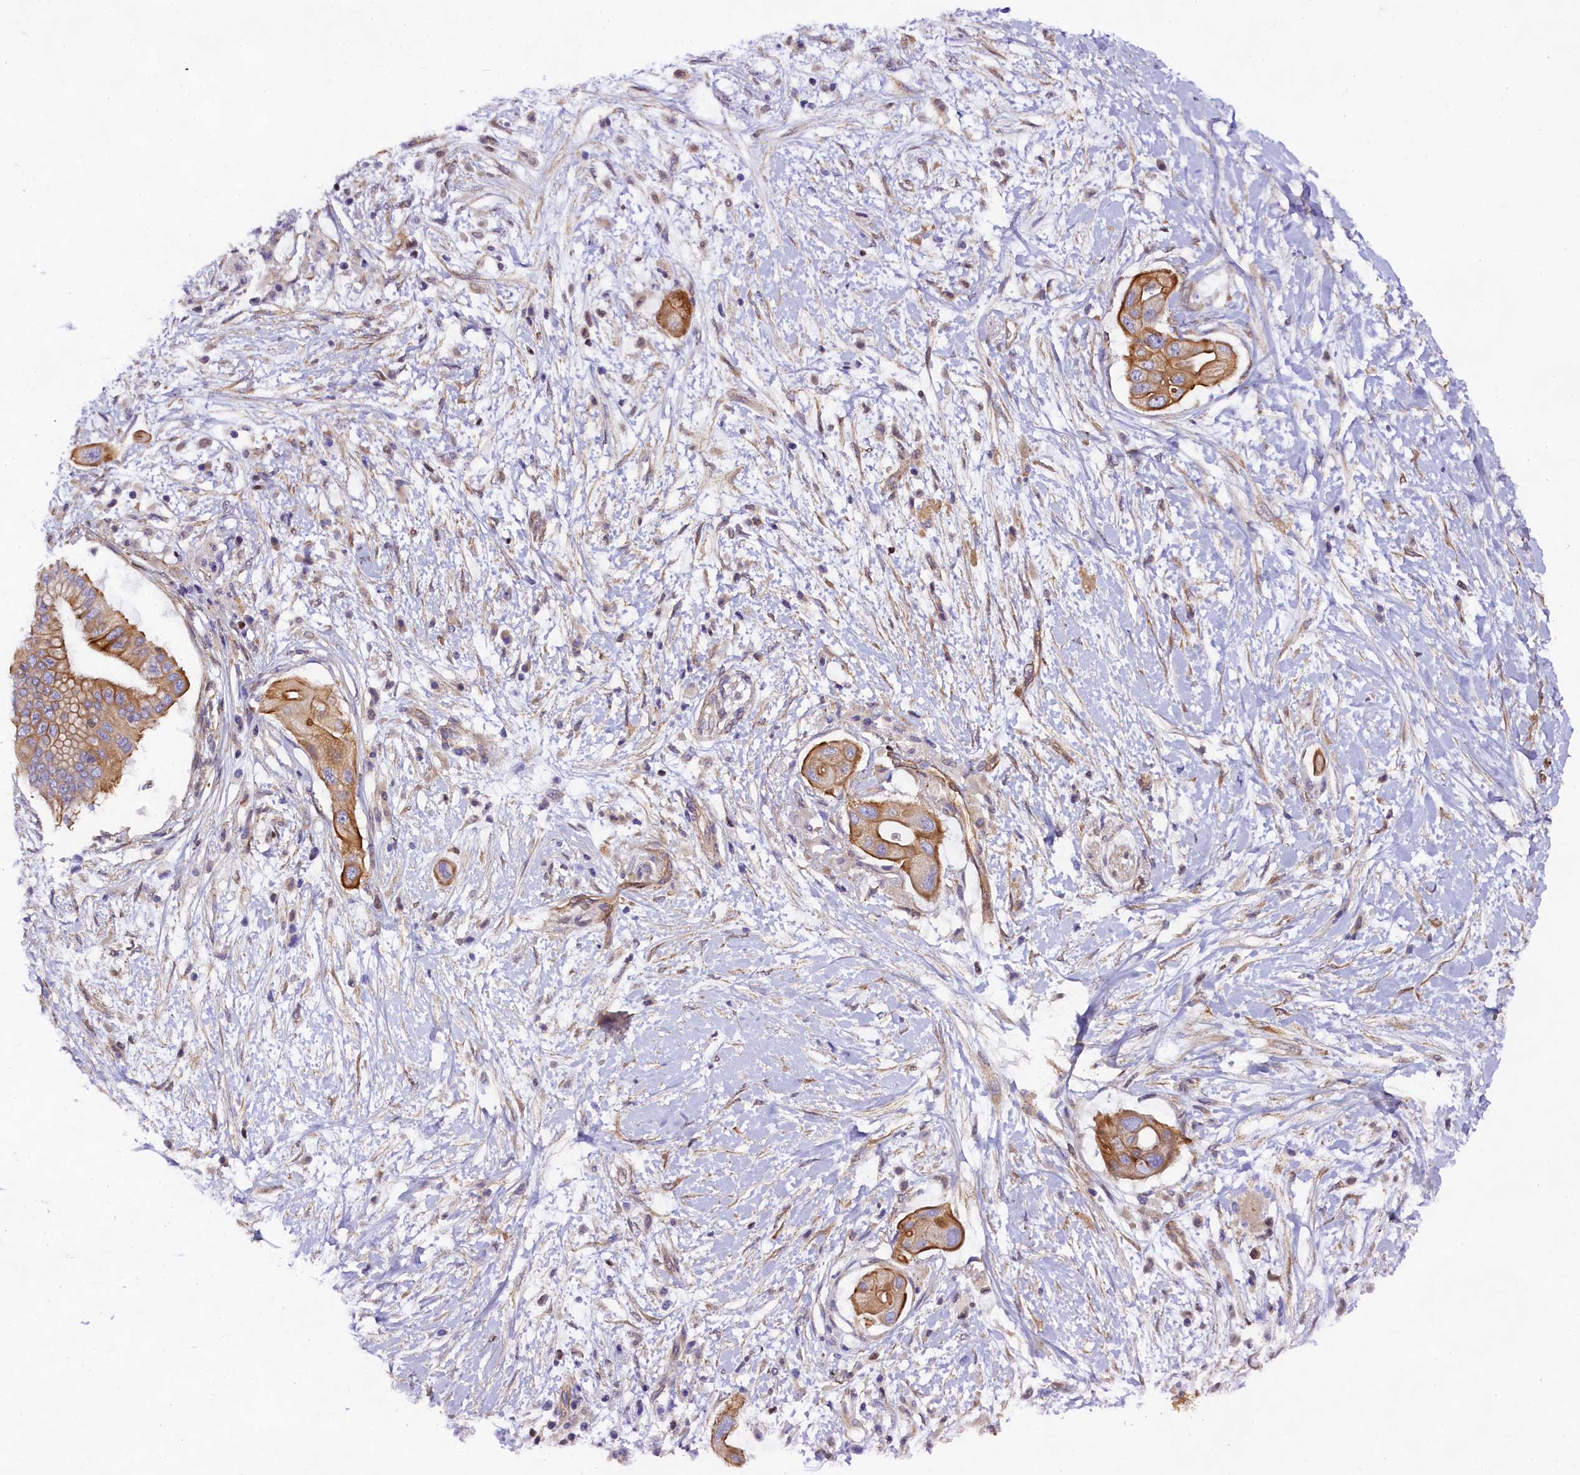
{"staining": {"intensity": "moderate", "quantity": ">75%", "location": "cytoplasmic/membranous"}, "tissue": "pancreatic cancer", "cell_type": "Tumor cells", "image_type": "cancer", "snomed": [{"axis": "morphology", "description": "Adenocarcinoma, NOS"}, {"axis": "topography", "description": "Pancreas"}], "caption": "The micrograph displays a brown stain indicating the presence of a protein in the cytoplasmic/membranous of tumor cells in pancreatic cancer.", "gene": "SP4", "patient": {"sex": "male", "age": 68}}